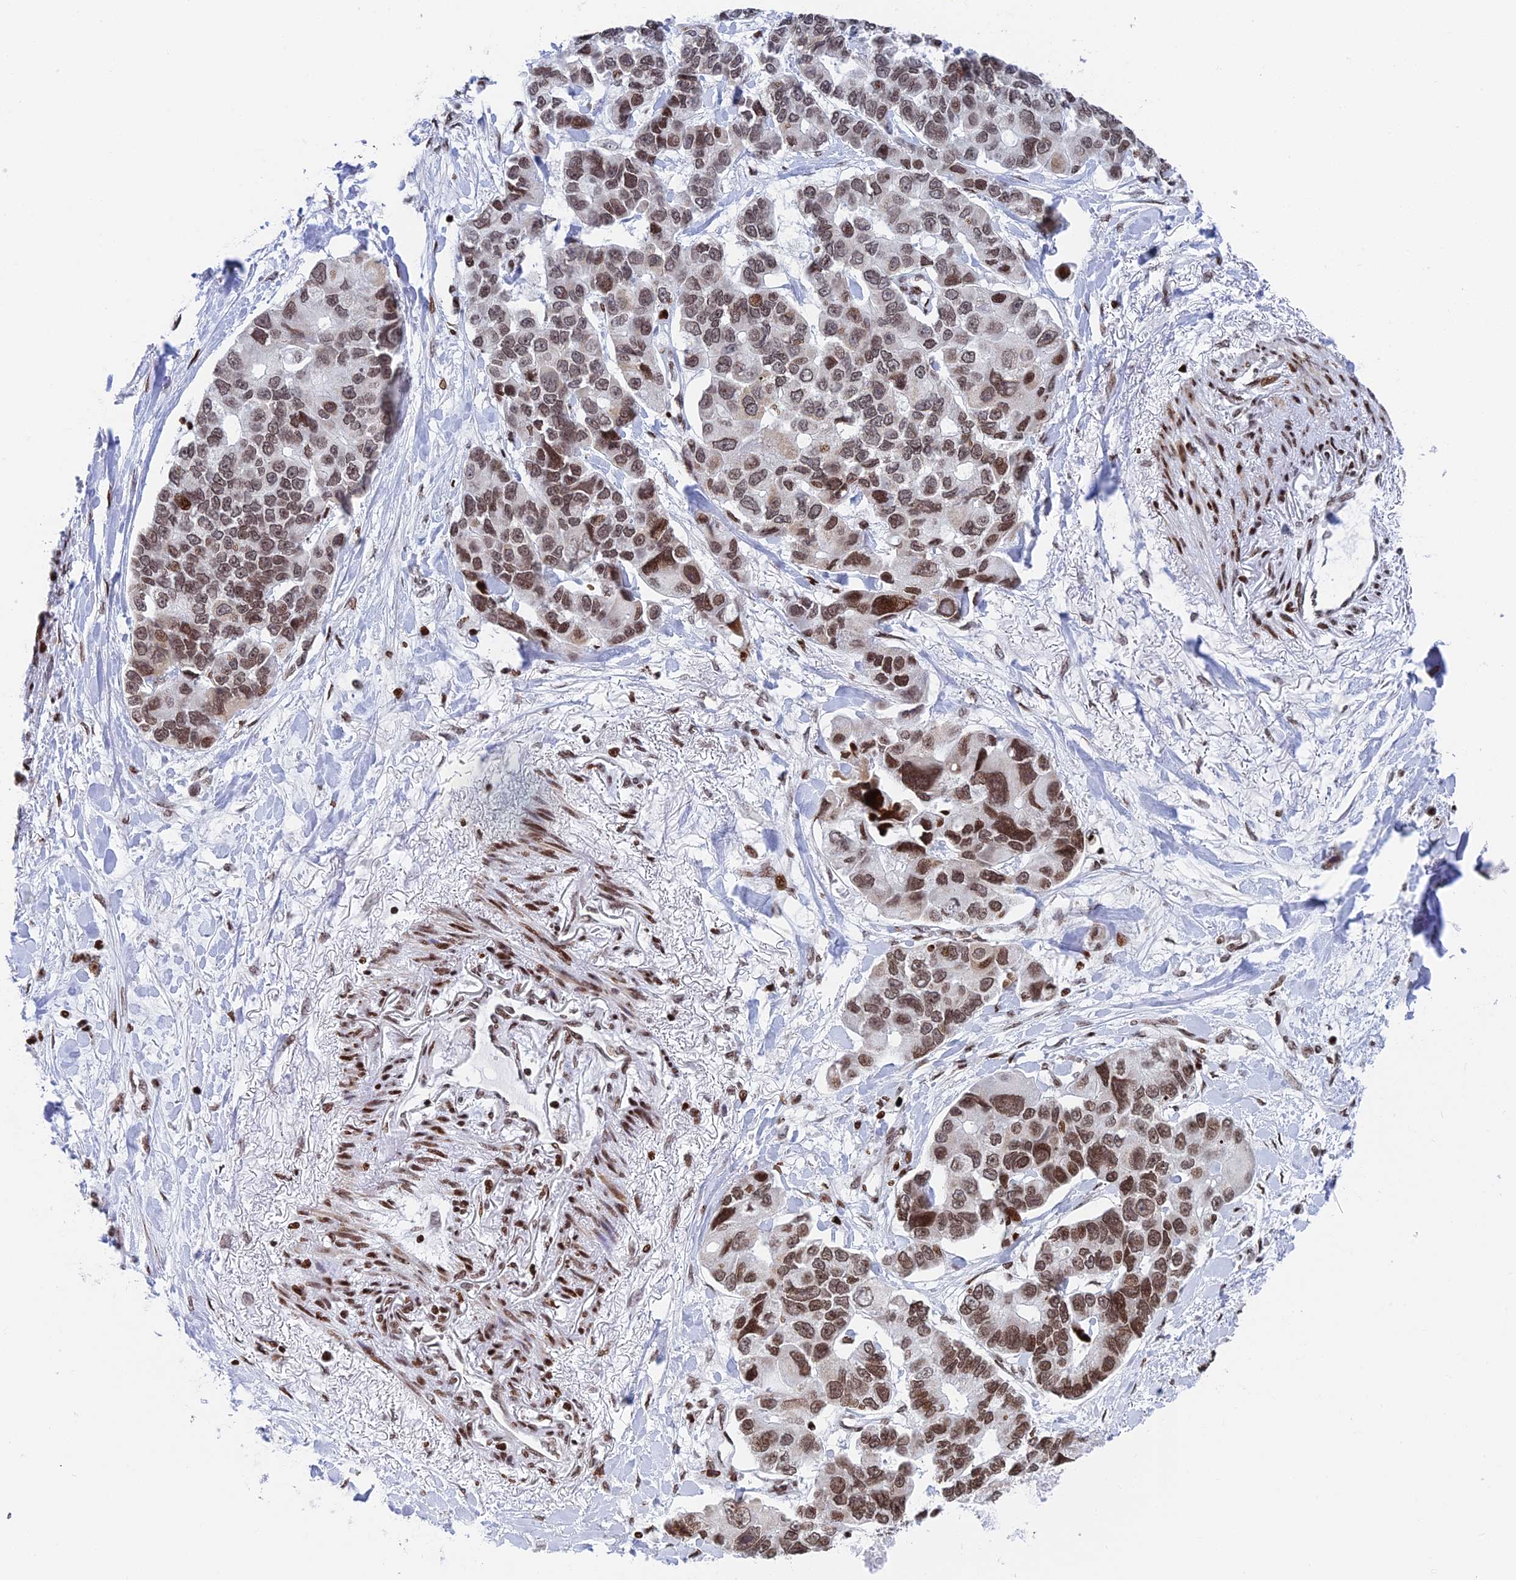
{"staining": {"intensity": "moderate", "quantity": "25%-75%", "location": "nuclear"}, "tissue": "lung cancer", "cell_type": "Tumor cells", "image_type": "cancer", "snomed": [{"axis": "morphology", "description": "Adenocarcinoma, NOS"}, {"axis": "topography", "description": "Lung"}], "caption": "Brown immunohistochemical staining in human lung cancer (adenocarcinoma) shows moderate nuclear positivity in approximately 25%-75% of tumor cells. (DAB IHC, brown staining for protein, blue staining for nuclei).", "gene": "RPAP1", "patient": {"sex": "female", "age": 54}}